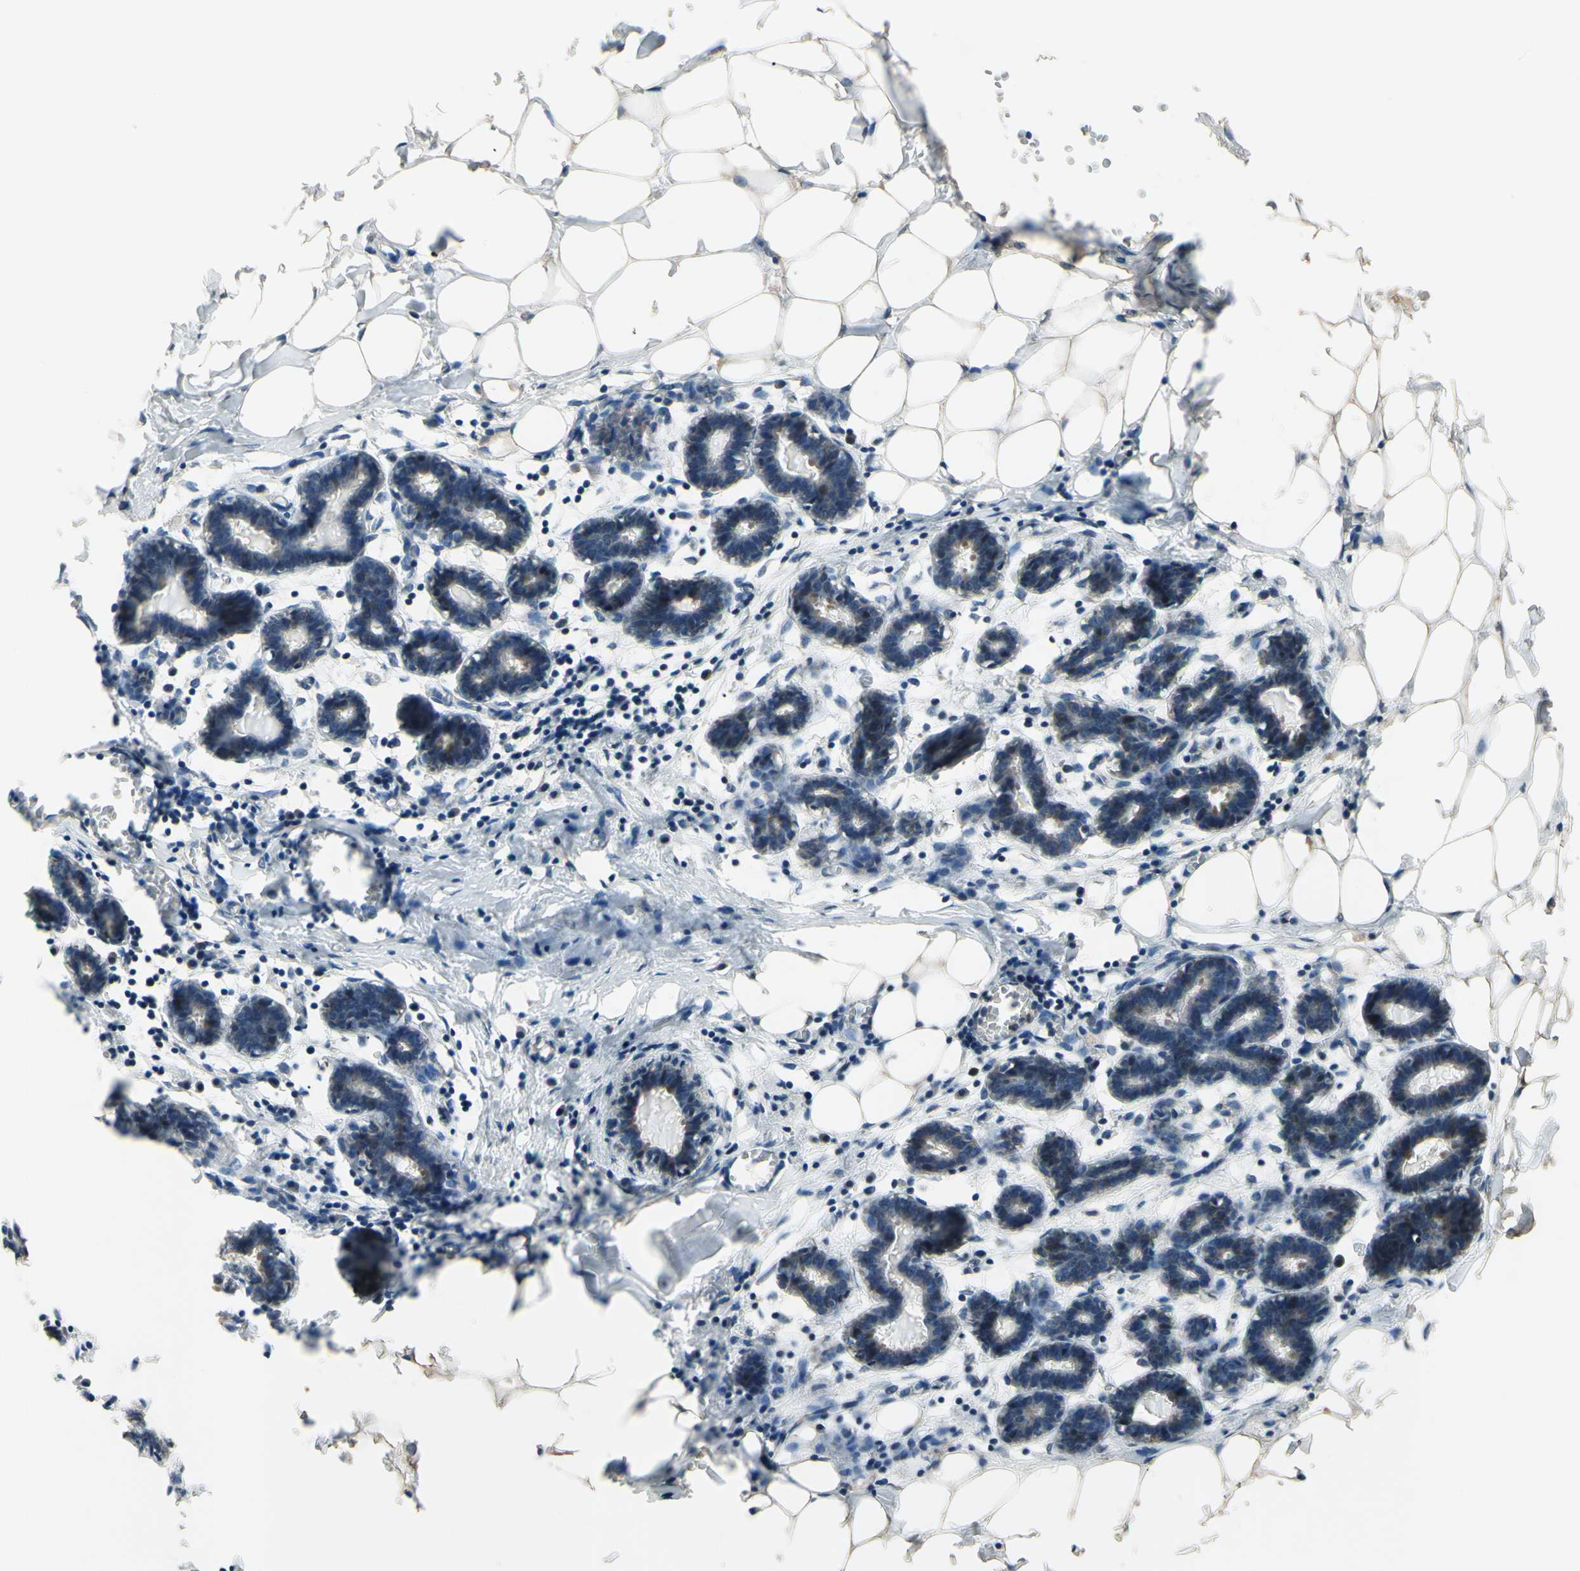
{"staining": {"intensity": "negative", "quantity": "none", "location": "none"}, "tissue": "breast", "cell_type": "Adipocytes", "image_type": "normal", "snomed": [{"axis": "morphology", "description": "Normal tissue, NOS"}, {"axis": "topography", "description": "Breast"}], "caption": "Immunohistochemistry image of unremarkable breast stained for a protein (brown), which displays no staining in adipocytes.", "gene": "SHROOM4", "patient": {"sex": "female", "age": 27}}